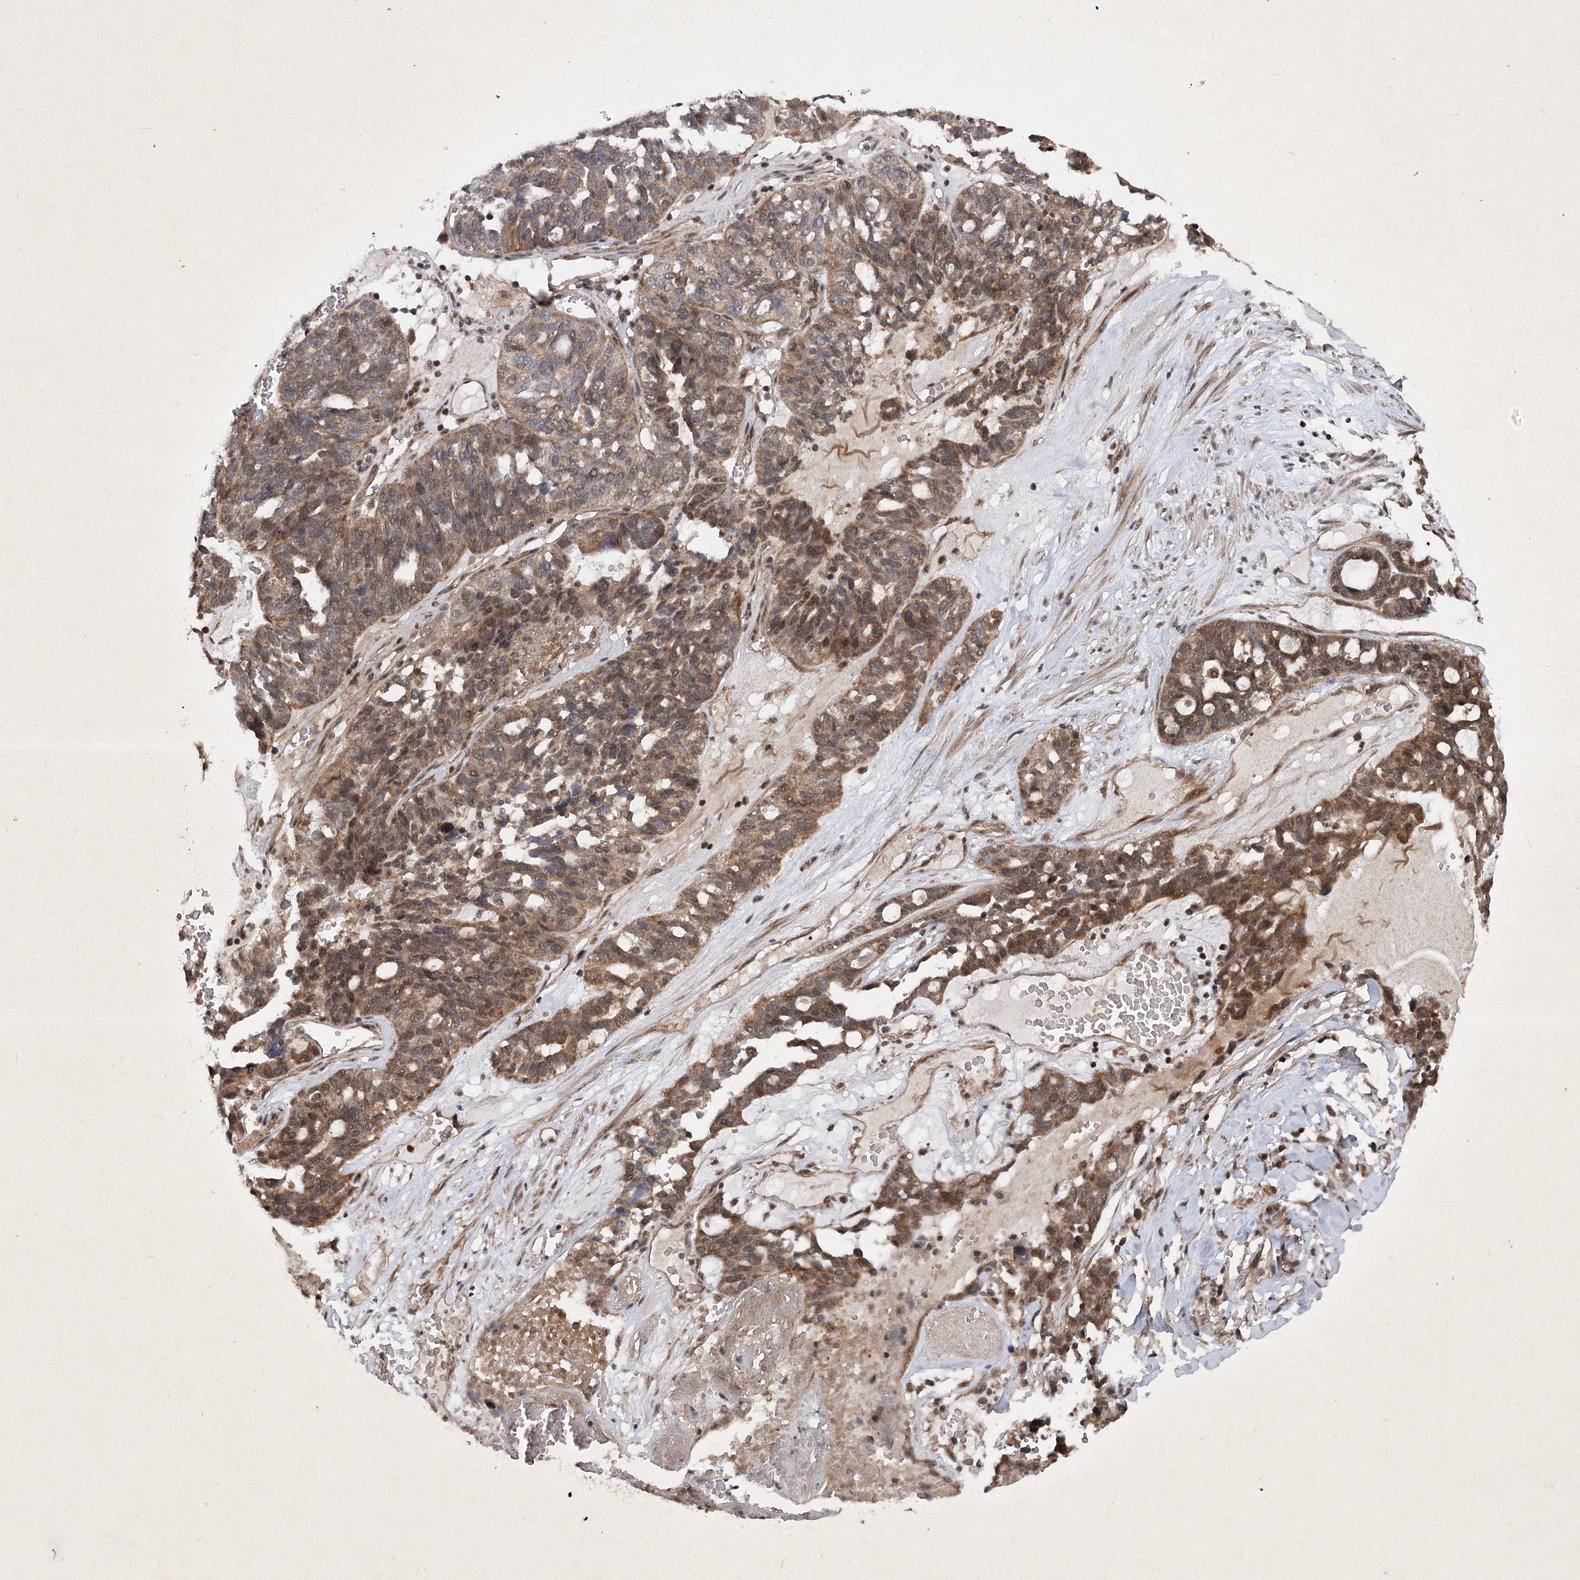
{"staining": {"intensity": "moderate", "quantity": ">75%", "location": "cytoplasmic/membranous"}, "tissue": "ovarian cancer", "cell_type": "Tumor cells", "image_type": "cancer", "snomed": [{"axis": "morphology", "description": "Cystadenocarcinoma, serous, NOS"}, {"axis": "topography", "description": "Ovary"}], "caption": "A high-resolution histopathology image shows immunohistochemistry staining of ovarian cancer, which demonstrates moderate cytoplasmic/membranous positivity in about >75% of tumor cells. Using DAB (brown) and hematoxylin (blue) stains, captured at high magnification using brightfield microscopy.", "gene": "INSIG2", "patient": {"sex": "female", "age": 59}}